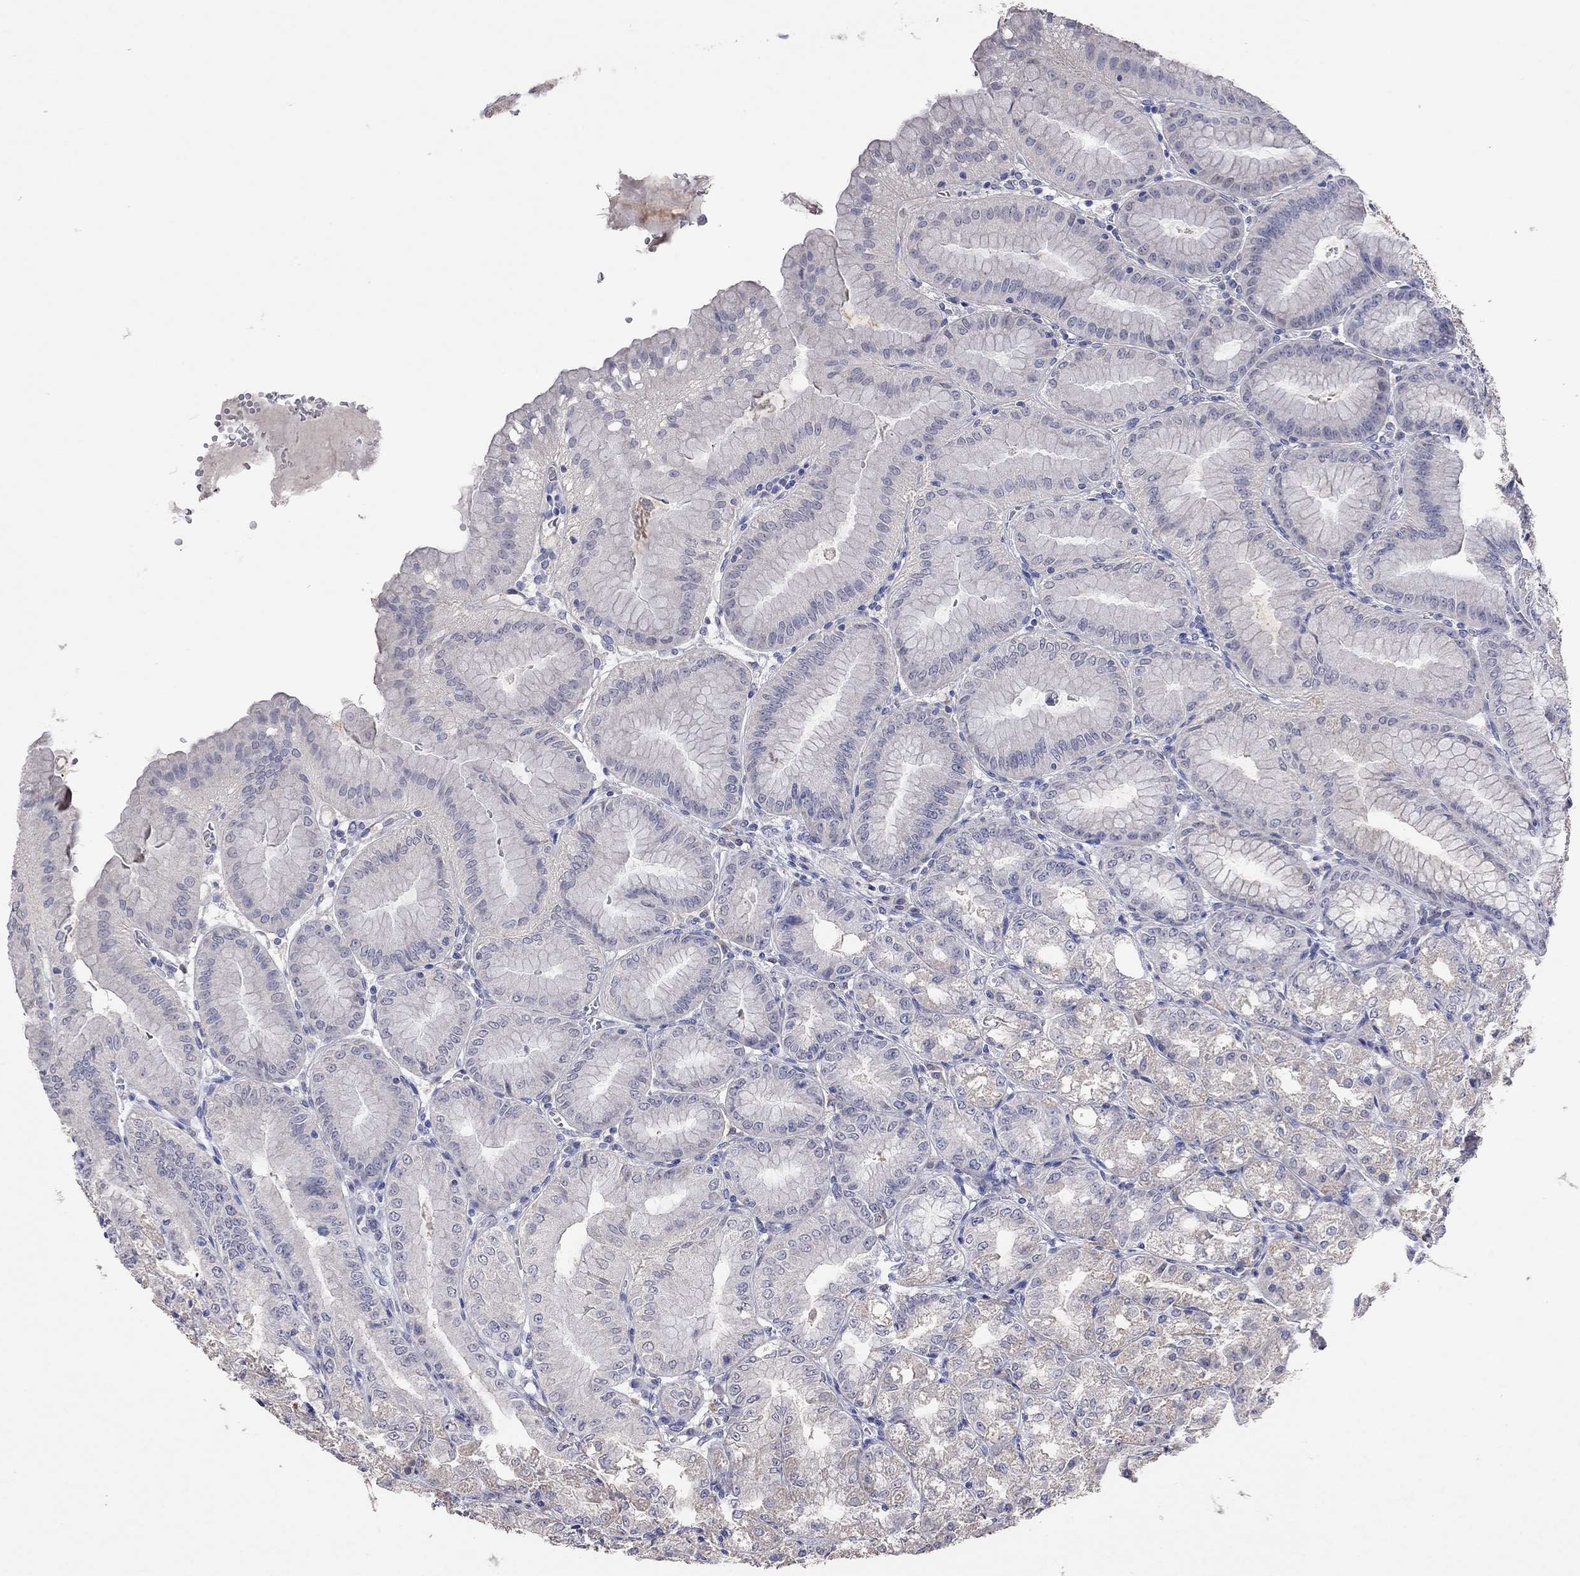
{"staining": {"intensity": "weak", "quantity": ">75%", "location": "cytoplasmic/membranous"}, "tissue": "stomach", "cell_type": "Glandular cells", "image_type": "normal", "snomed": [{"axis": "morphology", "description": "Normal tissue, NOS"}, {"axis": "topography", "description": "Stomach"}], "caption": "Protein positivity by immunohistochemistry (IHC) demonstrates weak cytoplasmic/membranous expression in about >75% of glandular cells in benign stomach. Nuclei are stained in blue.", "gene": "MMP13", "patient": {"sex": "male", "age": 71}}